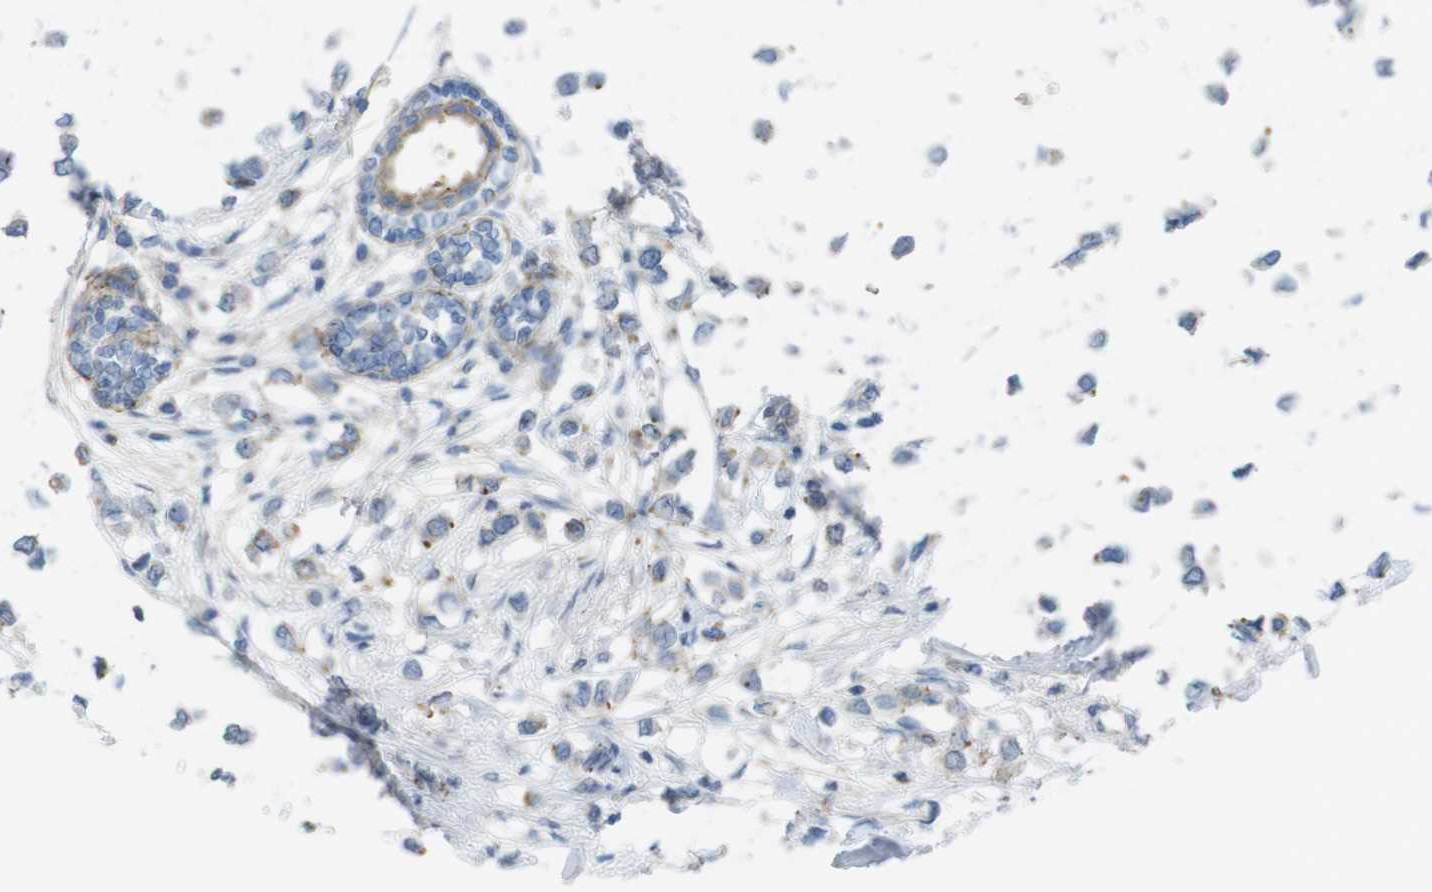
{"staining": {"intensity": "weak", "quantity": "25%-75%", "location": "cytoplasmic/membranous"}, "tissue": "breast cancer", "cell_type": "Tumor cells", "image_type": "cancer", "snomed": [{"axis": "morphology", "description": "Lobular carcinoma"}, {"axis": "topography", "description": "Breast"}], "caption": "The histopathology image reveals a brown stain indicating the presence of a protein in the cytoplasmic/membranous of tumor cells in lobular carcinoma (breast).", "gene": "PREX2", "patient": {"sex": "female", "age": 51}}